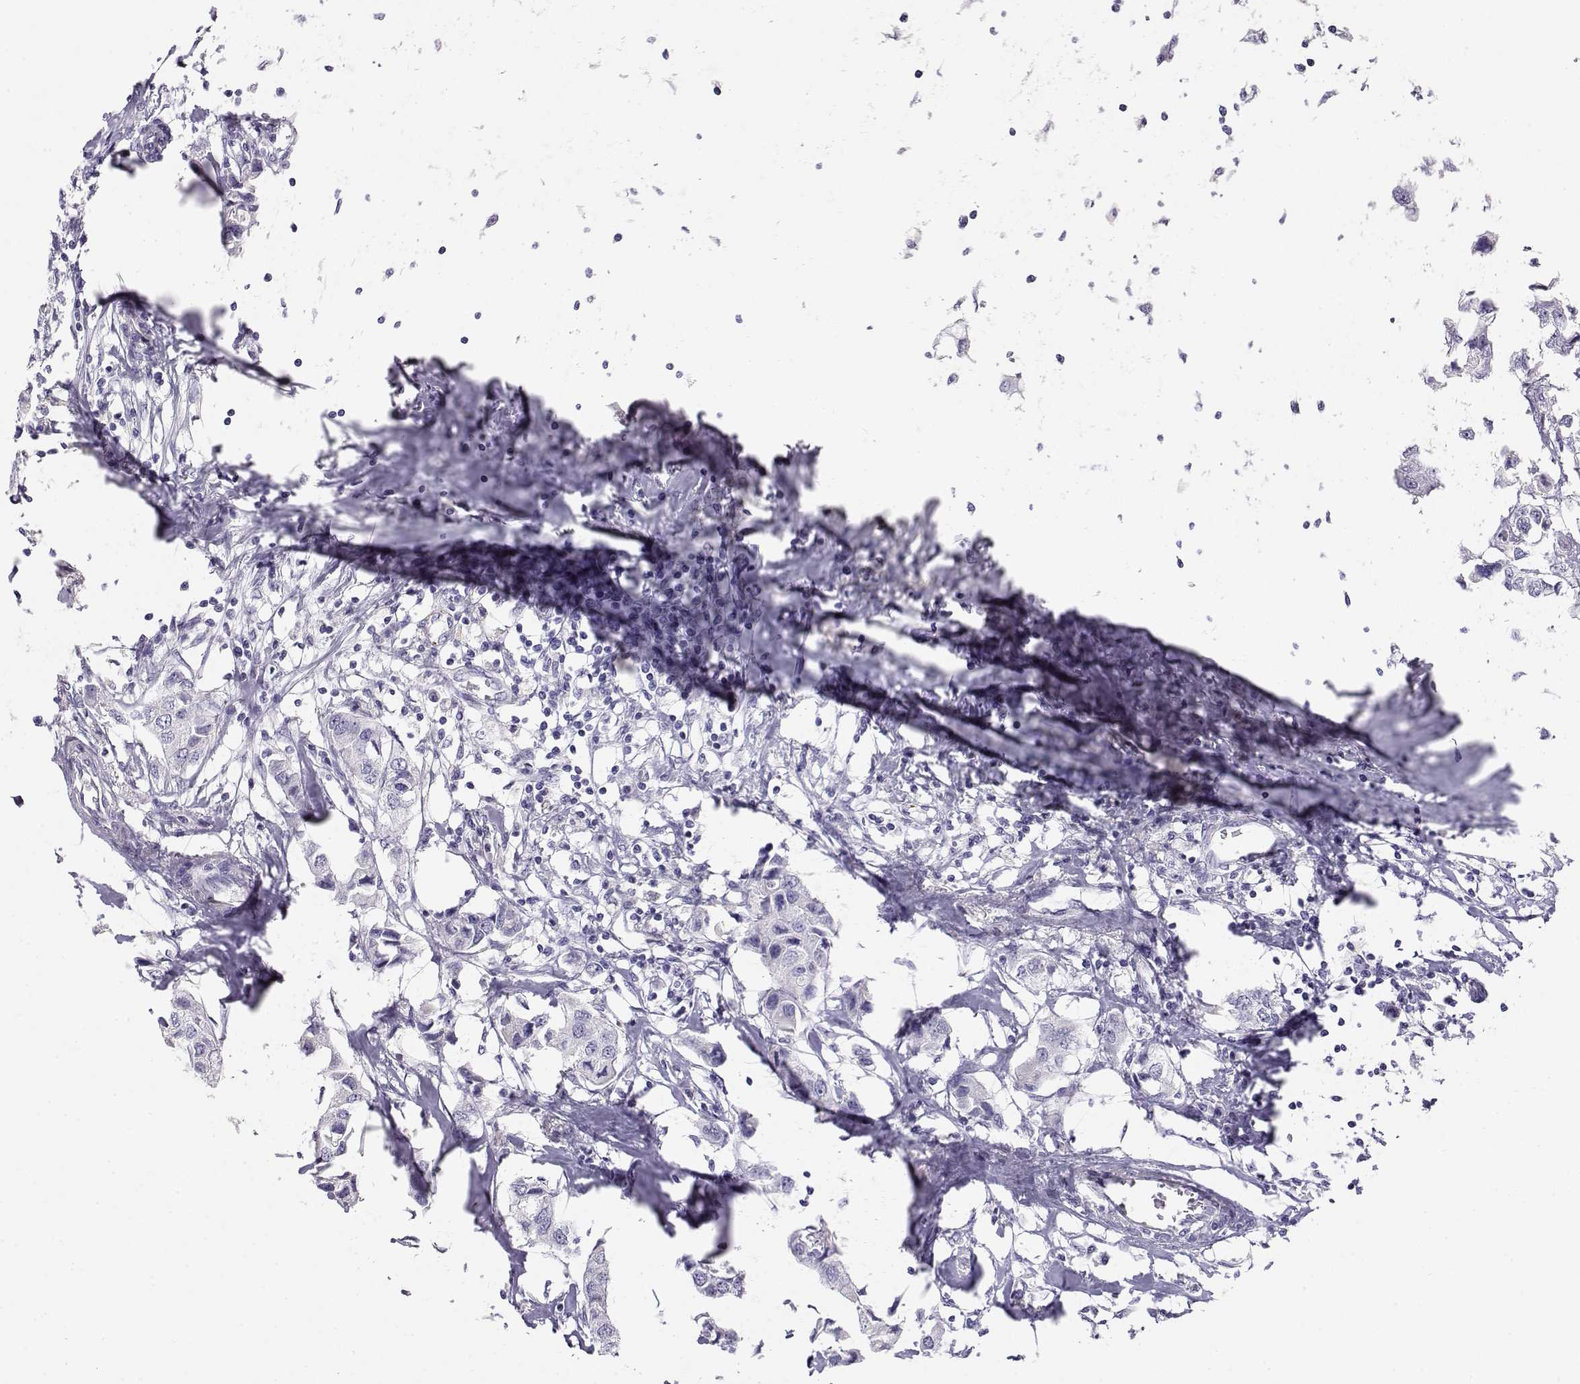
{"staining": {"intensity": "negative", "quantity": "none", "location": "none"}, "tissue": "breast cancer", "cell_type": "Tumor cells", "image_type": "cancer", "snomed": [{"axis": "morphology", "description": "Duct carcinoma"}, {"axis": "topography", "description": "Breast"}], "caption": "Immunohistochemistry (IHC) histopathology image of human intraductal carcinoma (breast) stained for a protein (brown), which demonstrates no expression in tumor cells.", "gene": "ENDOU", "patient": {"sex": "female", "age": 80}}